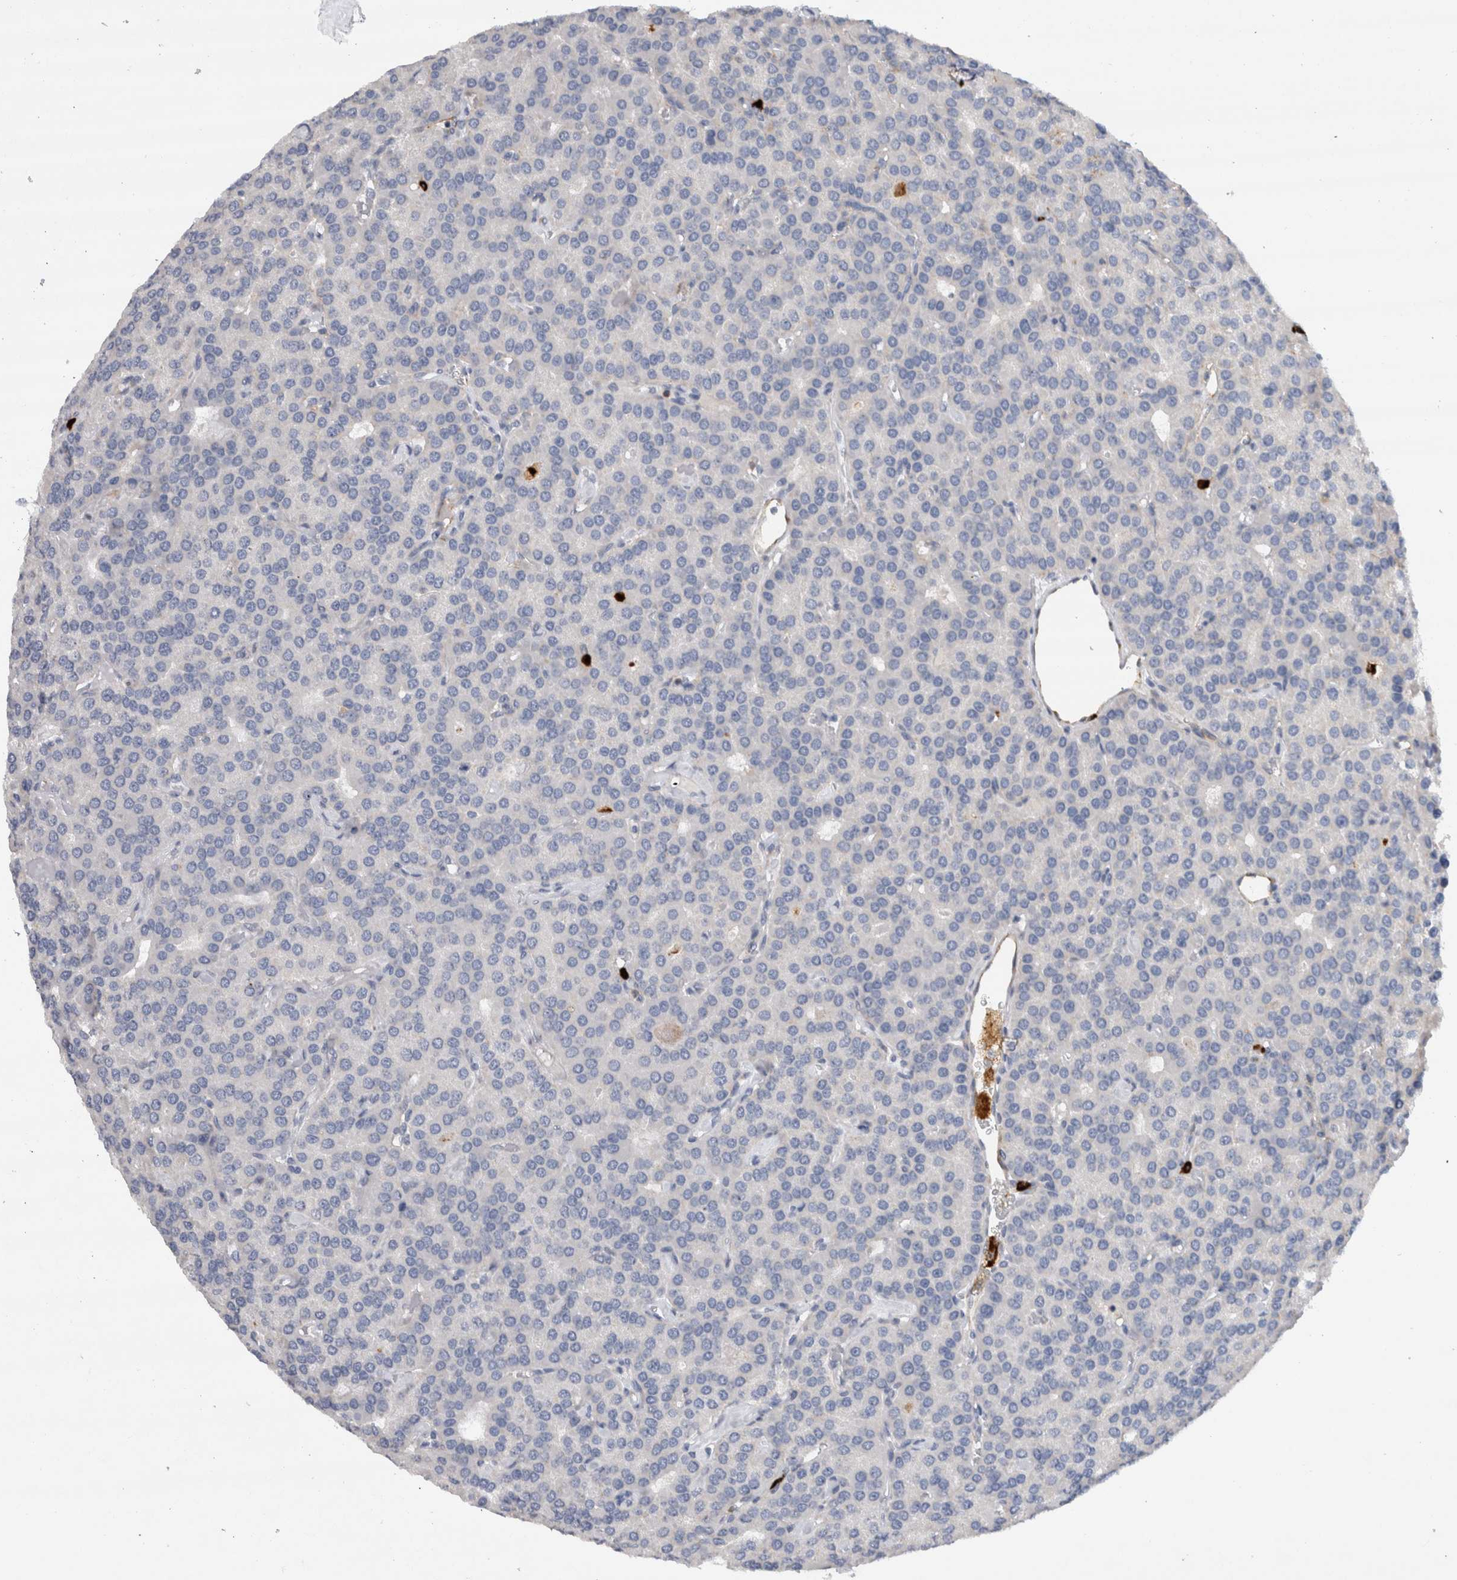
{"staining": {"intensity": "negative", "quantity": "none", "location": "none"}, "tissue": "parathyroid gland", "cell_type": "Glandular cells", "image_type": "normal", "snomed": [{"axis": "morphology", "description": "Normal tissue, NOS"}, {"axis": "morphology", "description": "Adenoma, NOS"}, {"axis": "topography", "description": "Parathyroid gland"}], "caption": "A photomicrograph of human parathyroid gland is negative for staining in glandular cells. (DAB (3,3'-diaminobenzidine) IHC visualized using brightfield microscopy, high magnification).", "gene": "CD63", "patient": {"sex": "female", "age": 86}}